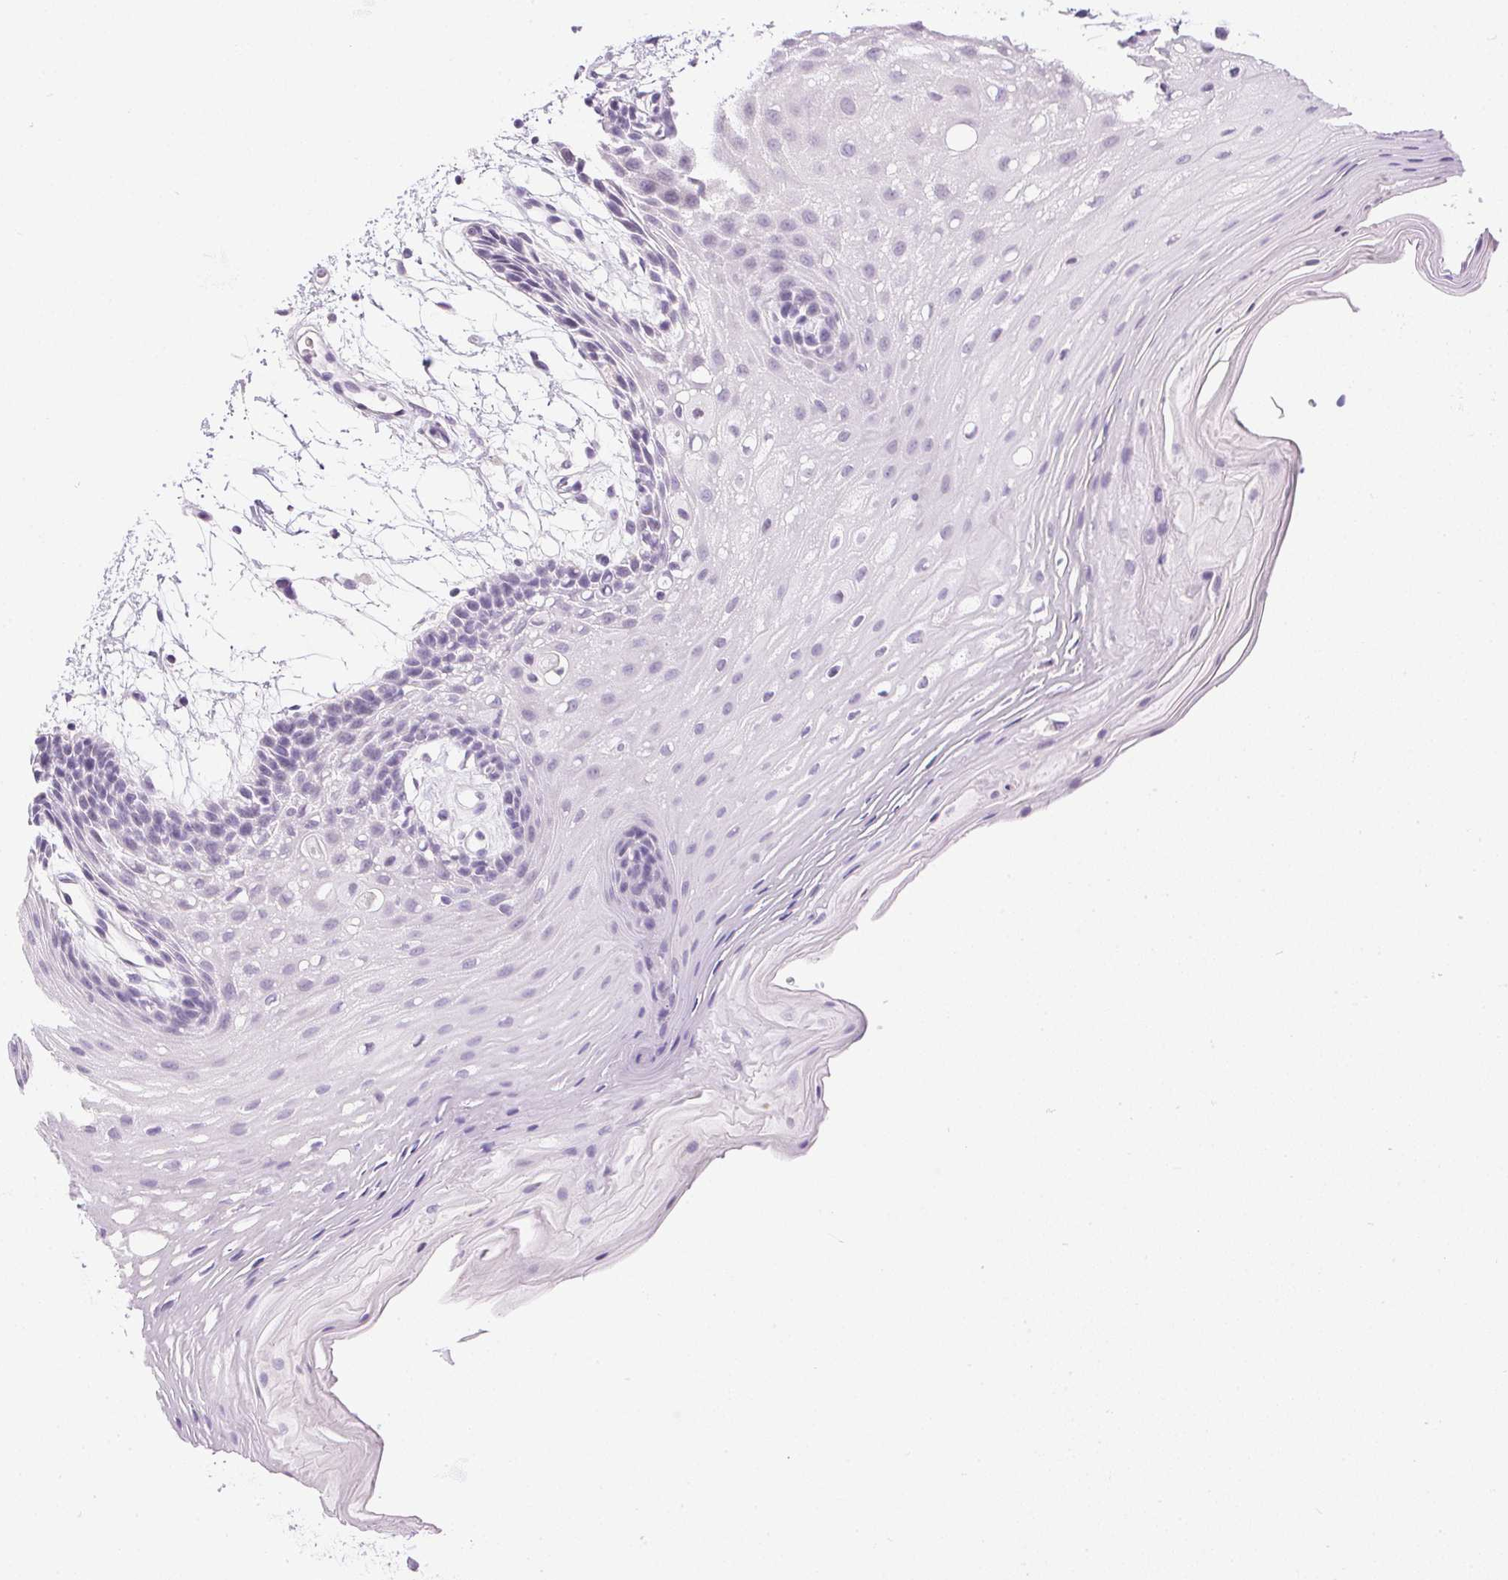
{"staining": {"intensity": "negative", "quantity": "none", "location": "none"}, "tissue": "oral mucosa", "cell_type": "Squamous epithelial cells", "image_type": "normal", "snomed": [{"axis": "morphology", "description": "Normal tissue, NOS"}, {"axis": "morphology", "description": "Squamous cell carcinoma, NOS"}, {"axis": "topography", "description": "Oral tissue"}, {"axis": "topography", "description": "Tounge, NOS"}, {"axis": "topography", "description": "Head-Neck"}], "caption": "Immunohistochemistry histopathology image of normal oral mucosa stained for a protein (brown), which shows no expression in squamous epithelial cells.", "gene": "PRL", "patient": {"sex": "male", "age": 62}}